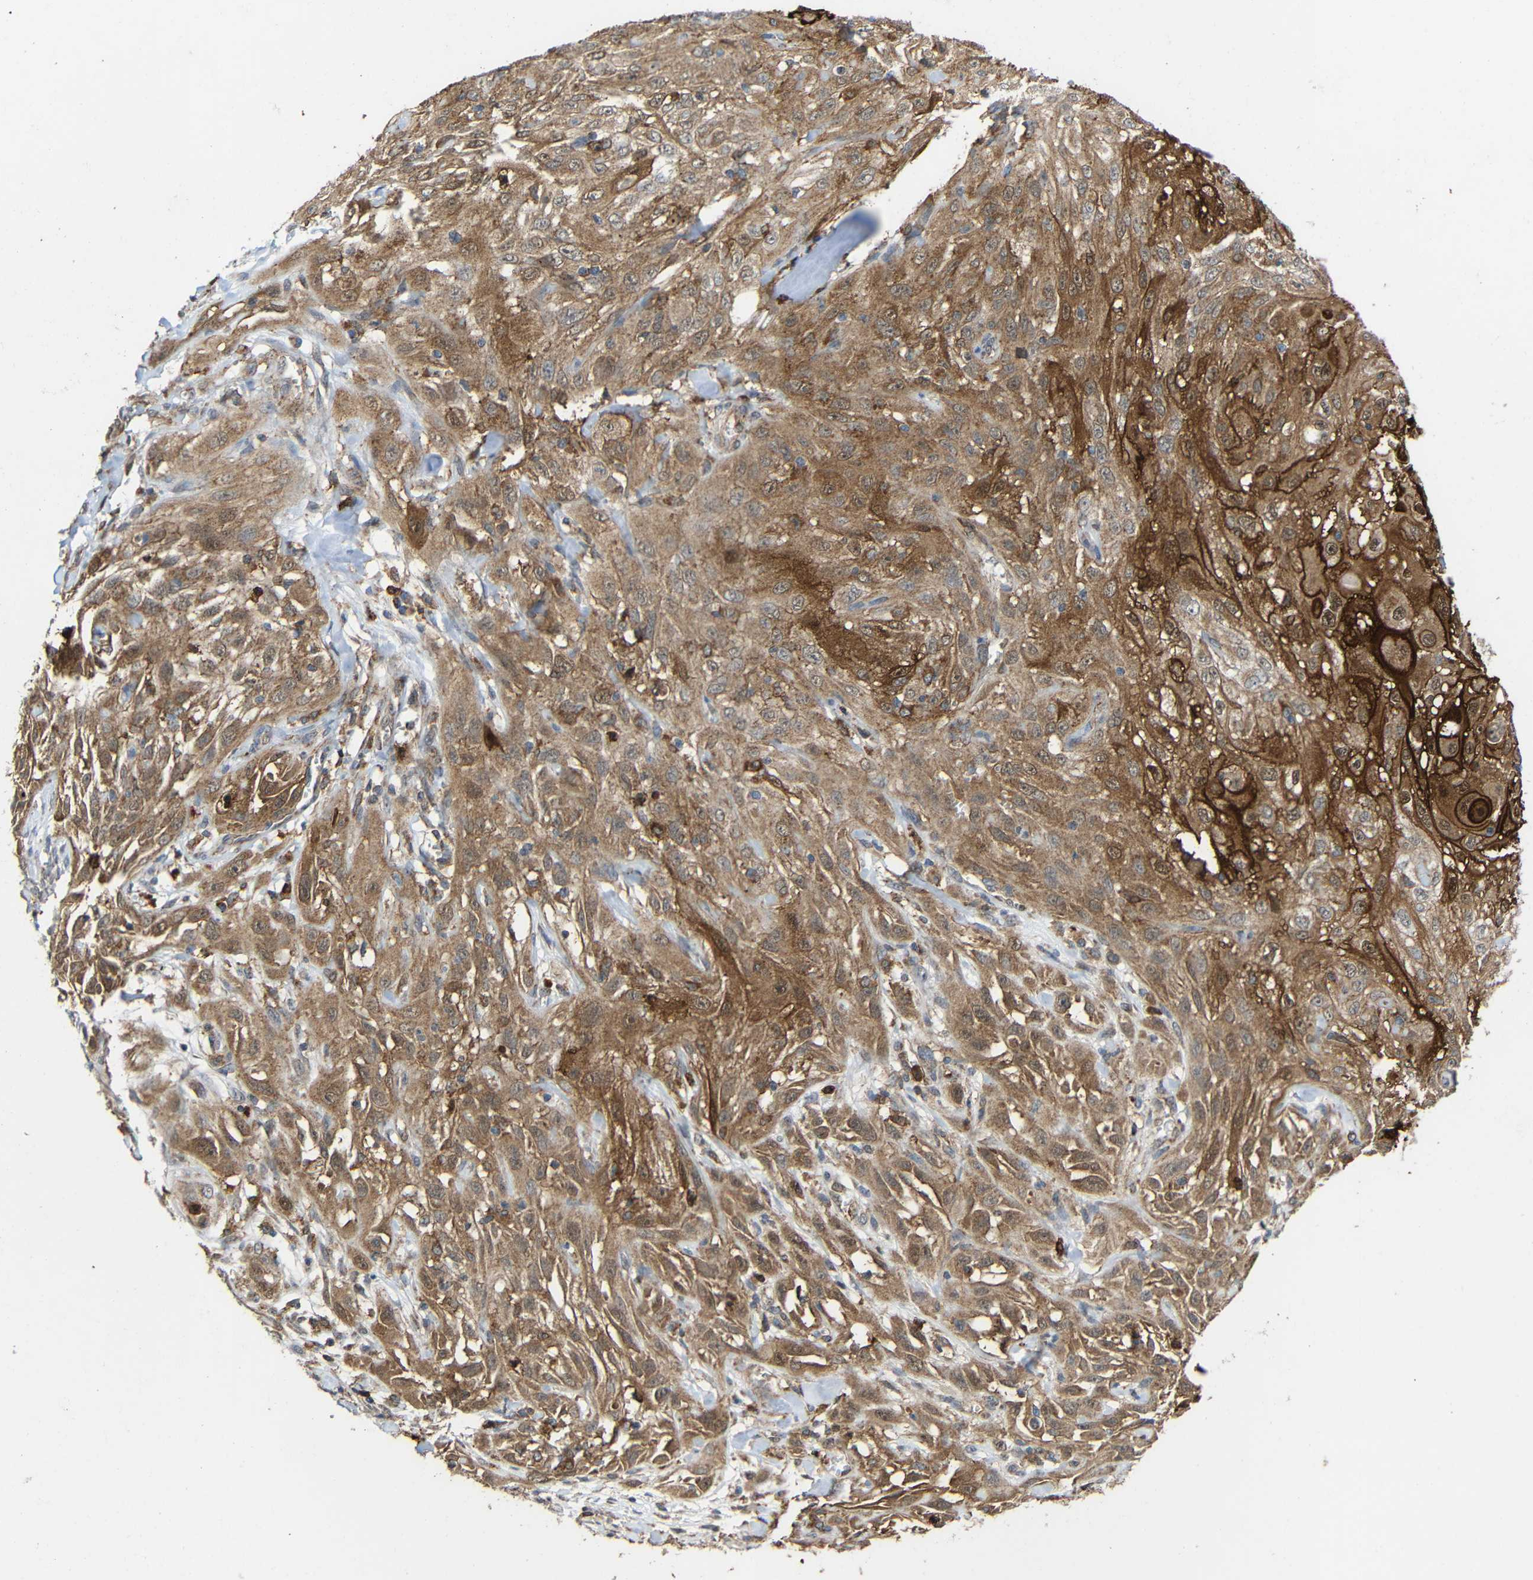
{"staining": {"intensity": "moderate", "quantity": ">75%", "location": "cytoplasmic/membranous"}, "tissue": "skin cancer", "cell_type": "Tumor cells", "image_type": "cancer", "snomed": [{"axis": "morphology", "description": "Squamous cell carcinoma, NOS"}, {"axis": "topography", "description": "Skin"}], "caption": "Squamous cell carcinoma (skin) stained for a protein (brown) reveals moderate cytoplasmic/membranous positive positivity in about >75% of tumor cells.", "gene": "C1GALT1", "patient": {"sex": "male", "age": 75}}